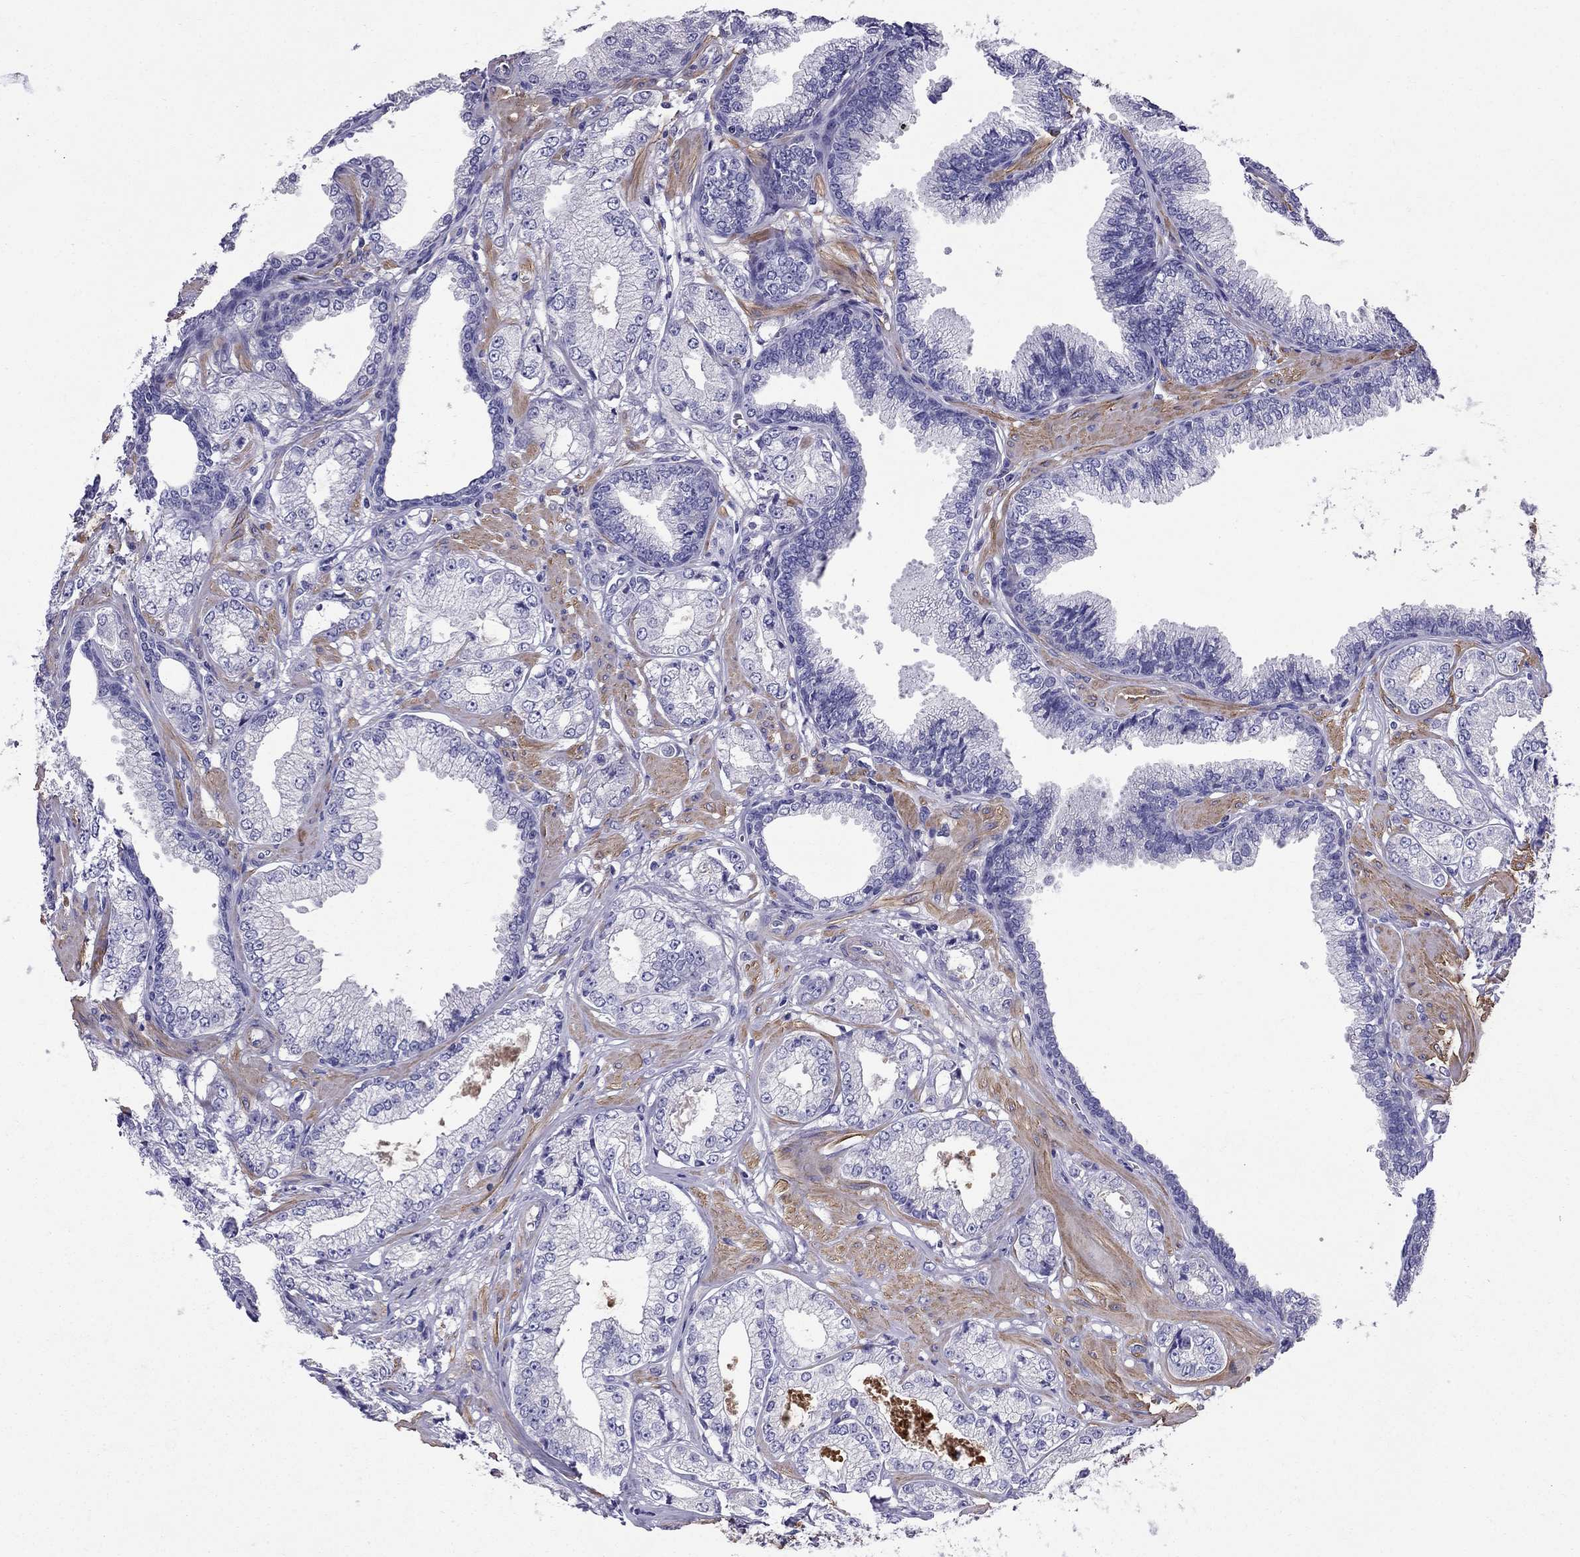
{"staining": {"intensity": "negative", "quantity": "none", "location": "none"}, "tissue": "prostate cancer", "cell_type": "Tumor cells", "image_type": "cancer", "snomed": [{"axis": "morphology", "description": "Adenocarcinoma, NOS"}, {"axis": "topography", "description": "Prostate"}], "caption": "Human prostate cancer stained for a protein using IHC reveals no expression in tumor cells.", "gene": "GPR50", "patient": {"sex": "male", "age": 64}}